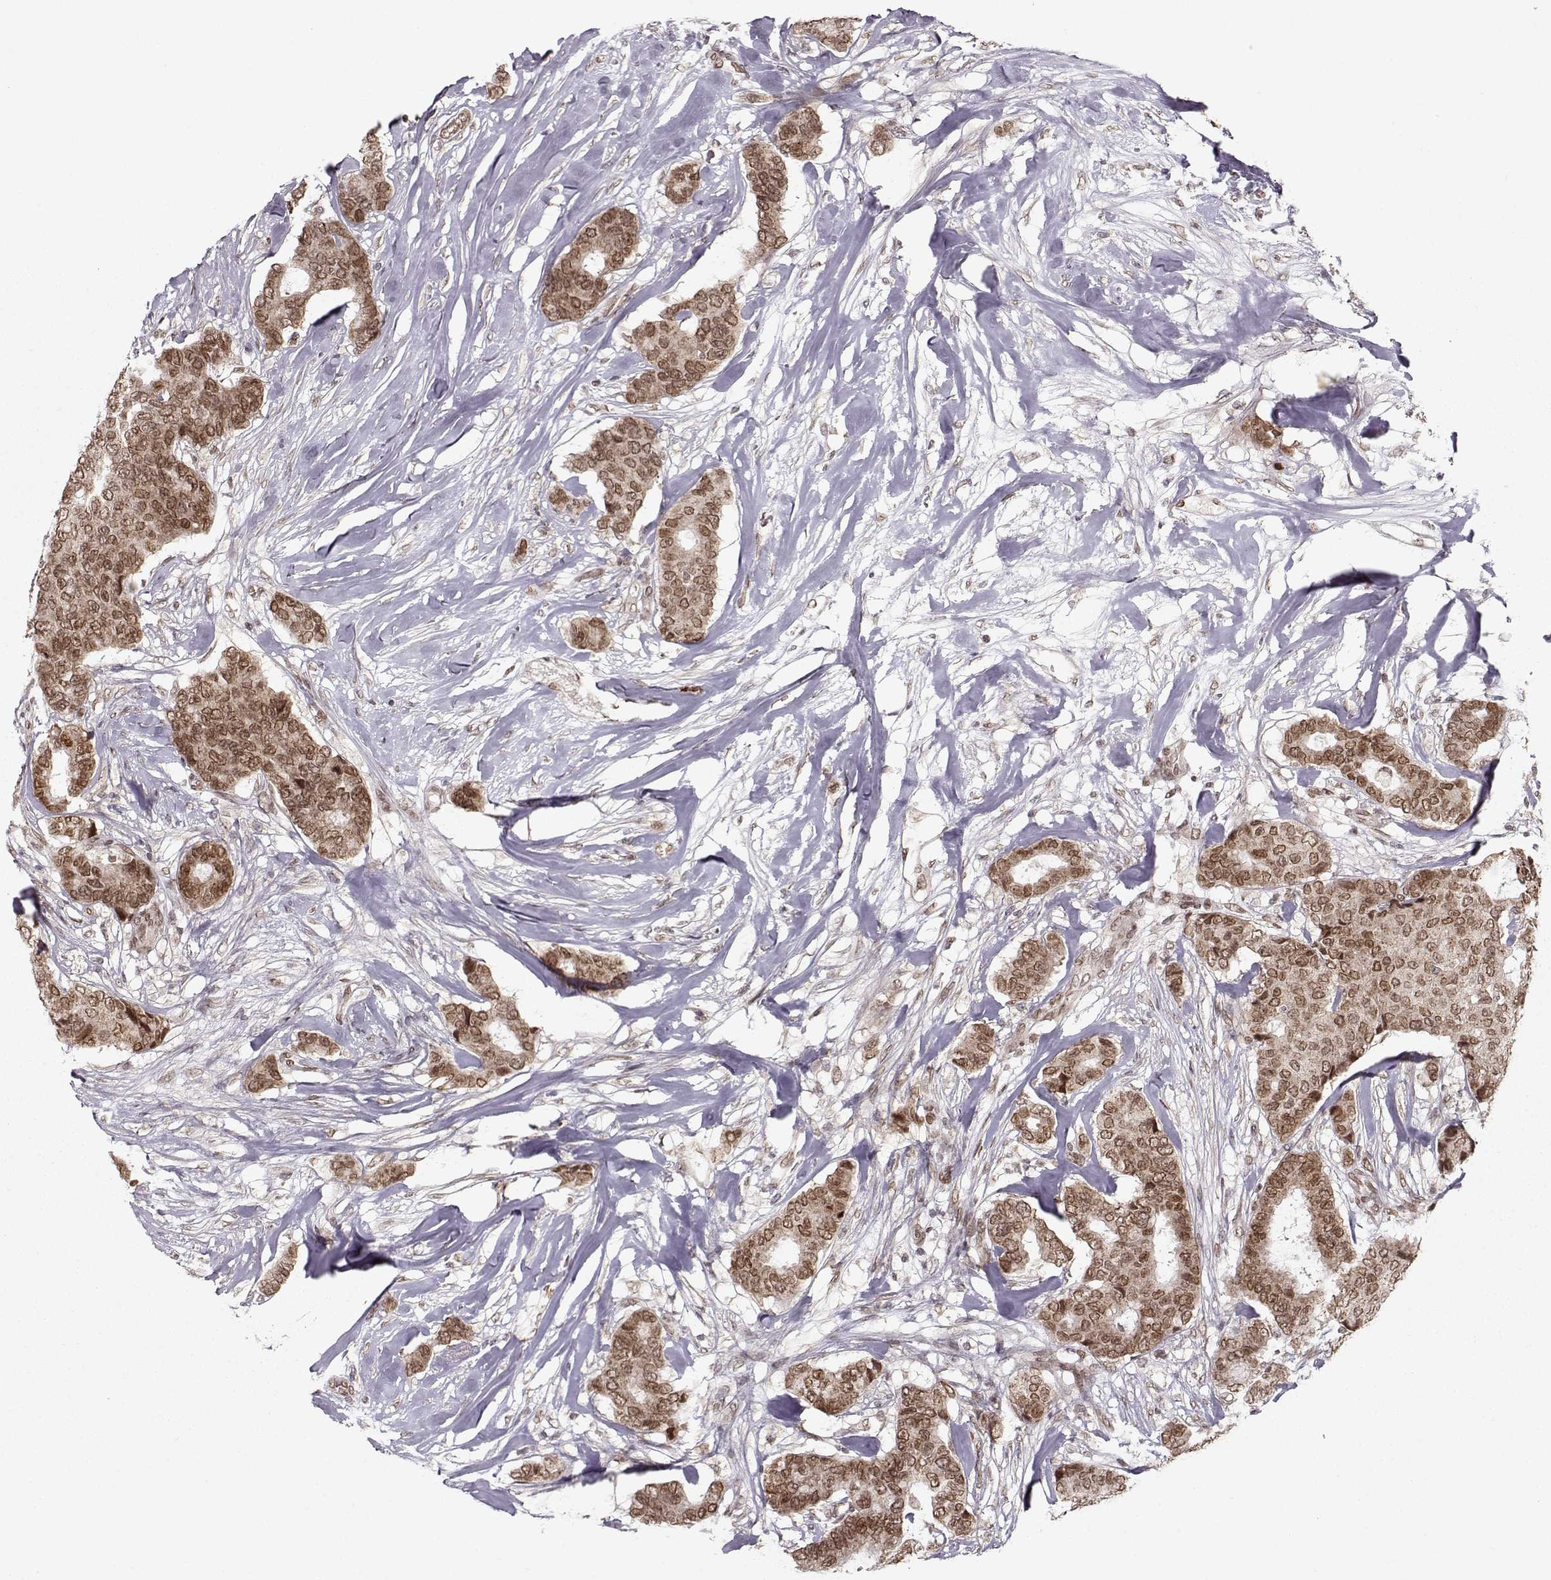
{"staining": {"intensity": "moderate", "quantity": ">75%", "location": "cytoplasmic/membranous,nuclear"}, "tissue": "breast cancer", "cell_type": "Tumor cells", "image_type": "cancer", "snomed": [{"axis": "morphology", "description": "Duct carcinoma"}, {"axis": "topography", "description": "Breast"}], "caption": "Immunohistochemistry (IHC) of breast cancer (invasive ductal carcinoma) demonstrates medium levels of moderate cytoplasmic/membranous and nuclear expression in approximately >75% of tumor cells. The staining was performed using DAB (3,3'-diaminobenzidine), with brown indicating positive protein expression. Nuclei are stained blue with hematoxylin.", "gene": "RAI1", "patient": {"sex": "female", "age": 75}}